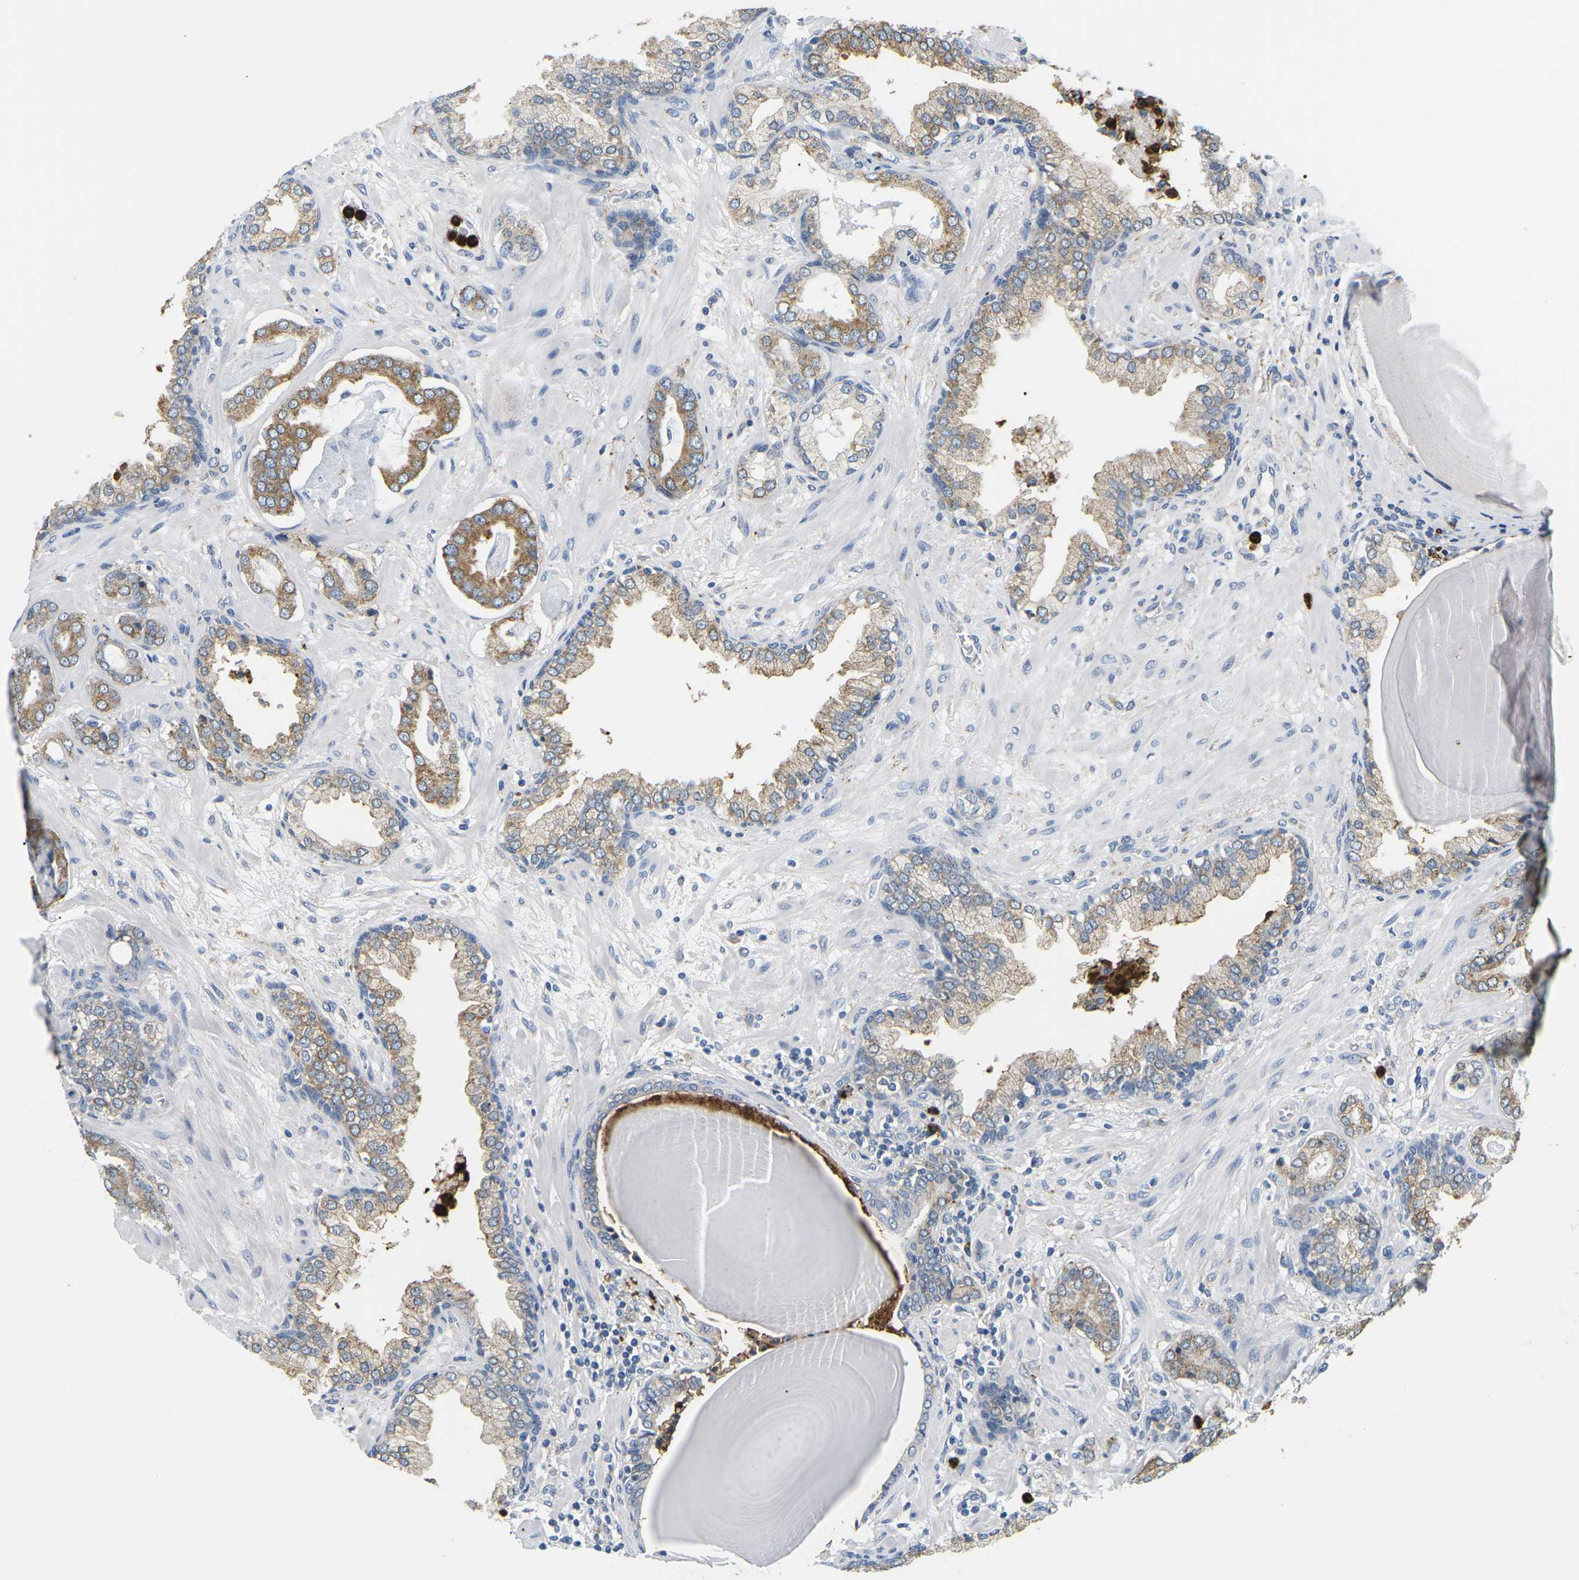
{"staining": {"intensity": "moderate", "quantity": ">75%", "location": "cytoplasmic/membranous"}, "tissue": "prostate cancer", "cell_type": "Tumor cells", "image_type": "cancer", "snomed": [{"axis": "morphology", "description": "Adenocarcinoma, Low grade"}, {"axis": "topography", "description": "Prostate"}], "caption": "Adenocarcinoma (low-grade) (prostate) stained for a protein exhibits moderate cytoplasmic/membranous positivity in tumor cells.", "gene": "ADM", "patient": {"sex": "male", "age": 53}}